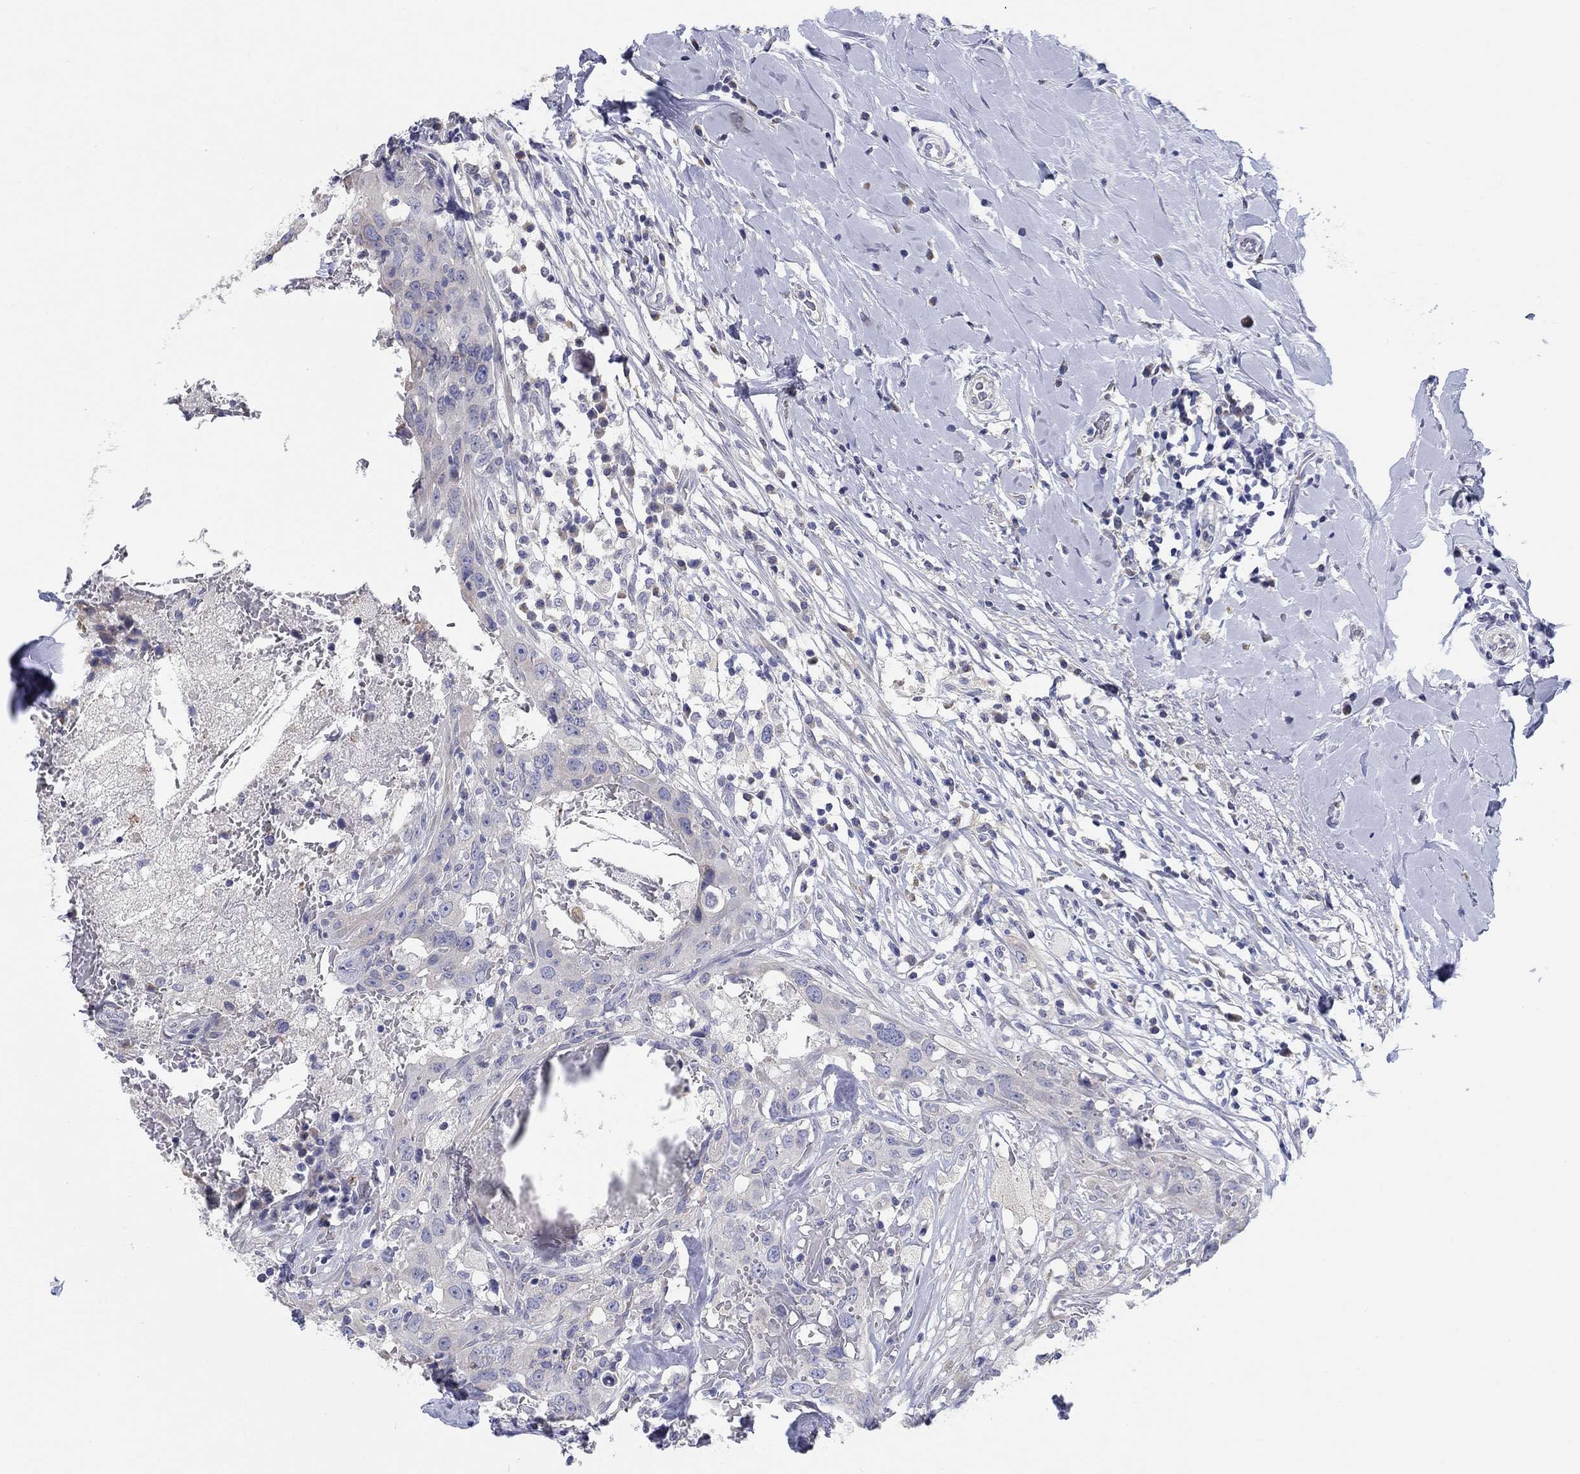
{"staining": {"intensity": "negative", "quantity": "none", "location": "none"}, "tissue": "breast cancer", "cell_type": "Tumor cells", "image_type": "cancer", "snomed": [{"axis": "morphology", "description": "Duct carcinoma"}, {"axis": "topography", "description": "Breast"}], "caption": "High power microscopy photomicrograph of an immunohistochemistry image of intraductal carcinoma (breast), revealing no significant staining in tumor cells.", "gene": "LRRC4C", "patient": {"sex": "female", "age": 27}}